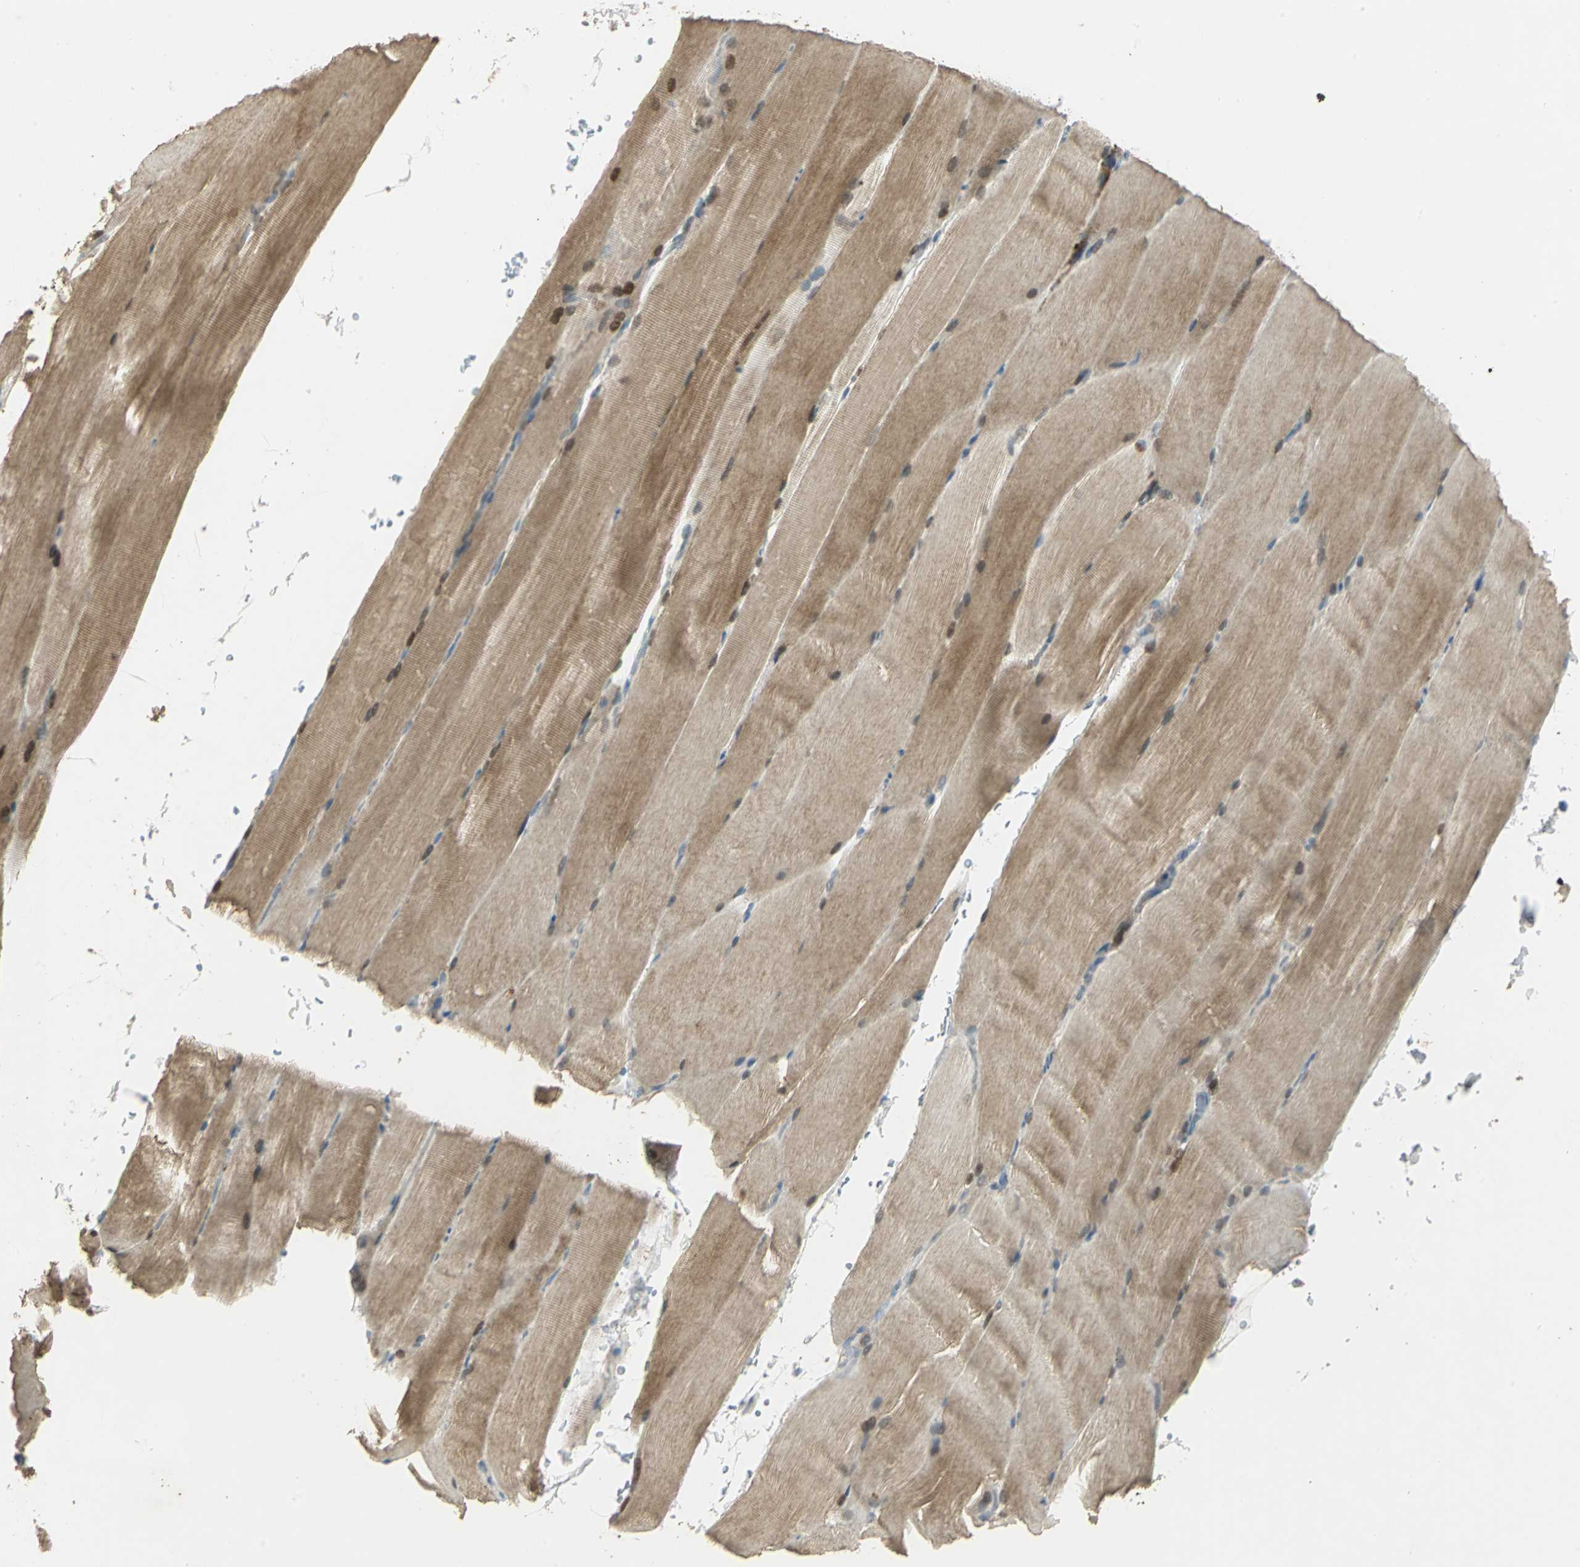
{"staining": {"intensity": "moderate", "quantity": ">75%", "location": "cytoplasmic/membranous,nuclear"}, "tissue": "skeletal muscle", "cell_type": "Myocytes", "image_type": "normal", "snomed": [{"axis": "morphology", "description": "Normal tissue, NOS"}, {"axis": "topography", "description": "Skeletal muscle"}, {"axis": "topography", "description": "Parathyroid gland"}], "caption": "Immunohistochemistry (IHC) photomicrograph of normal skeletal muscle: human skeletal muscle stained using IHC demonstrates medium levels of moderate protein expression localized specifically in the cytoplasmic/membranous,nuclear of myocytes, appearing as a cytoplasmic/membranous,nuclear brown color.", "gene": "TM9SF2", "patient": {"sex": "female", "age": 37}}